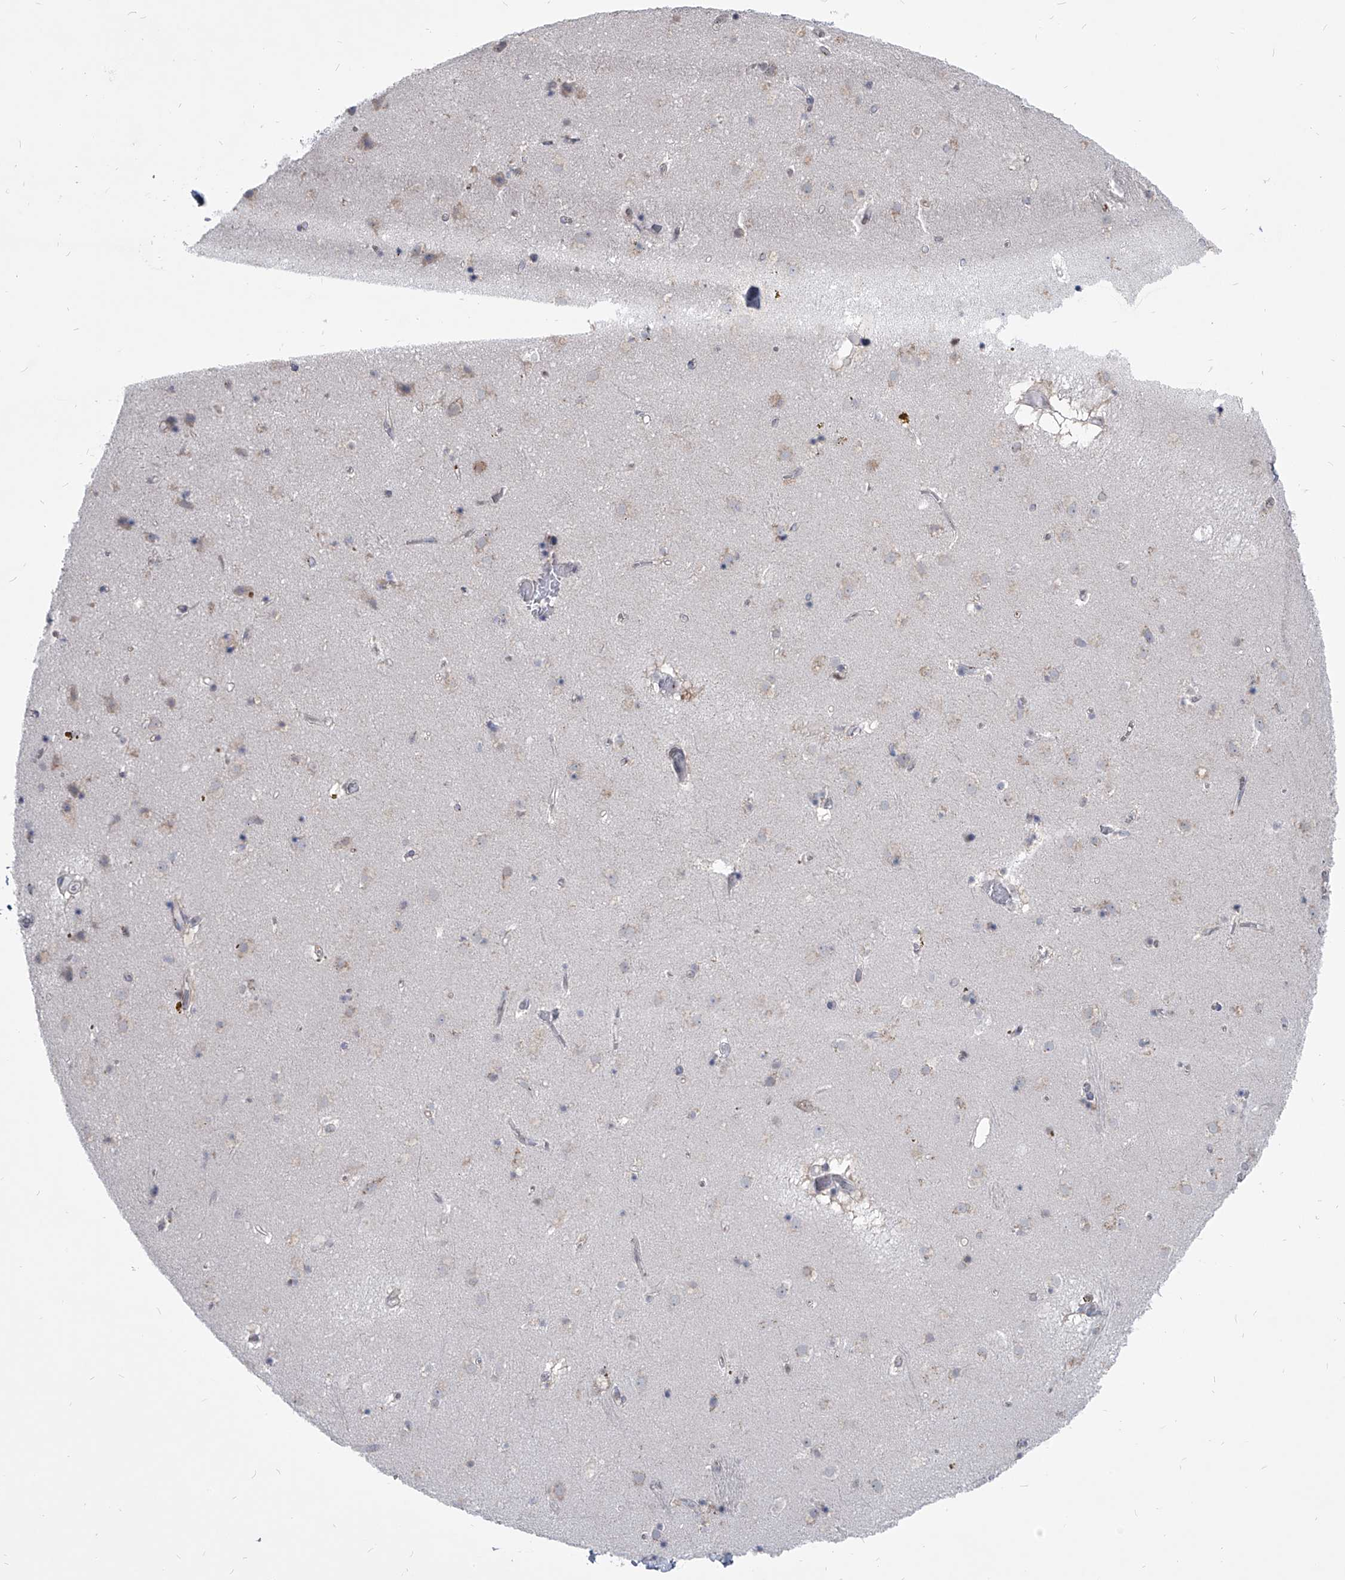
{"staining": {"intensity": "negative", "quantity": "none", "location": "none"}, "tissue": "caudate", "cell_type": "Glial cells", "image_type": "normal", "snomed": [{"axis": "morphology", "description": "Normal tissue, NOS"}, {"axis": "topography", "description": "Lateral ventricle wall"}], "caption": "A micrograph of caudate stained for a protein exhibits no brown staining in glial cells. Nuclei are stained in blue.", "gene": "EVA1C", "patient": {"sex": "male", "age": 70}}